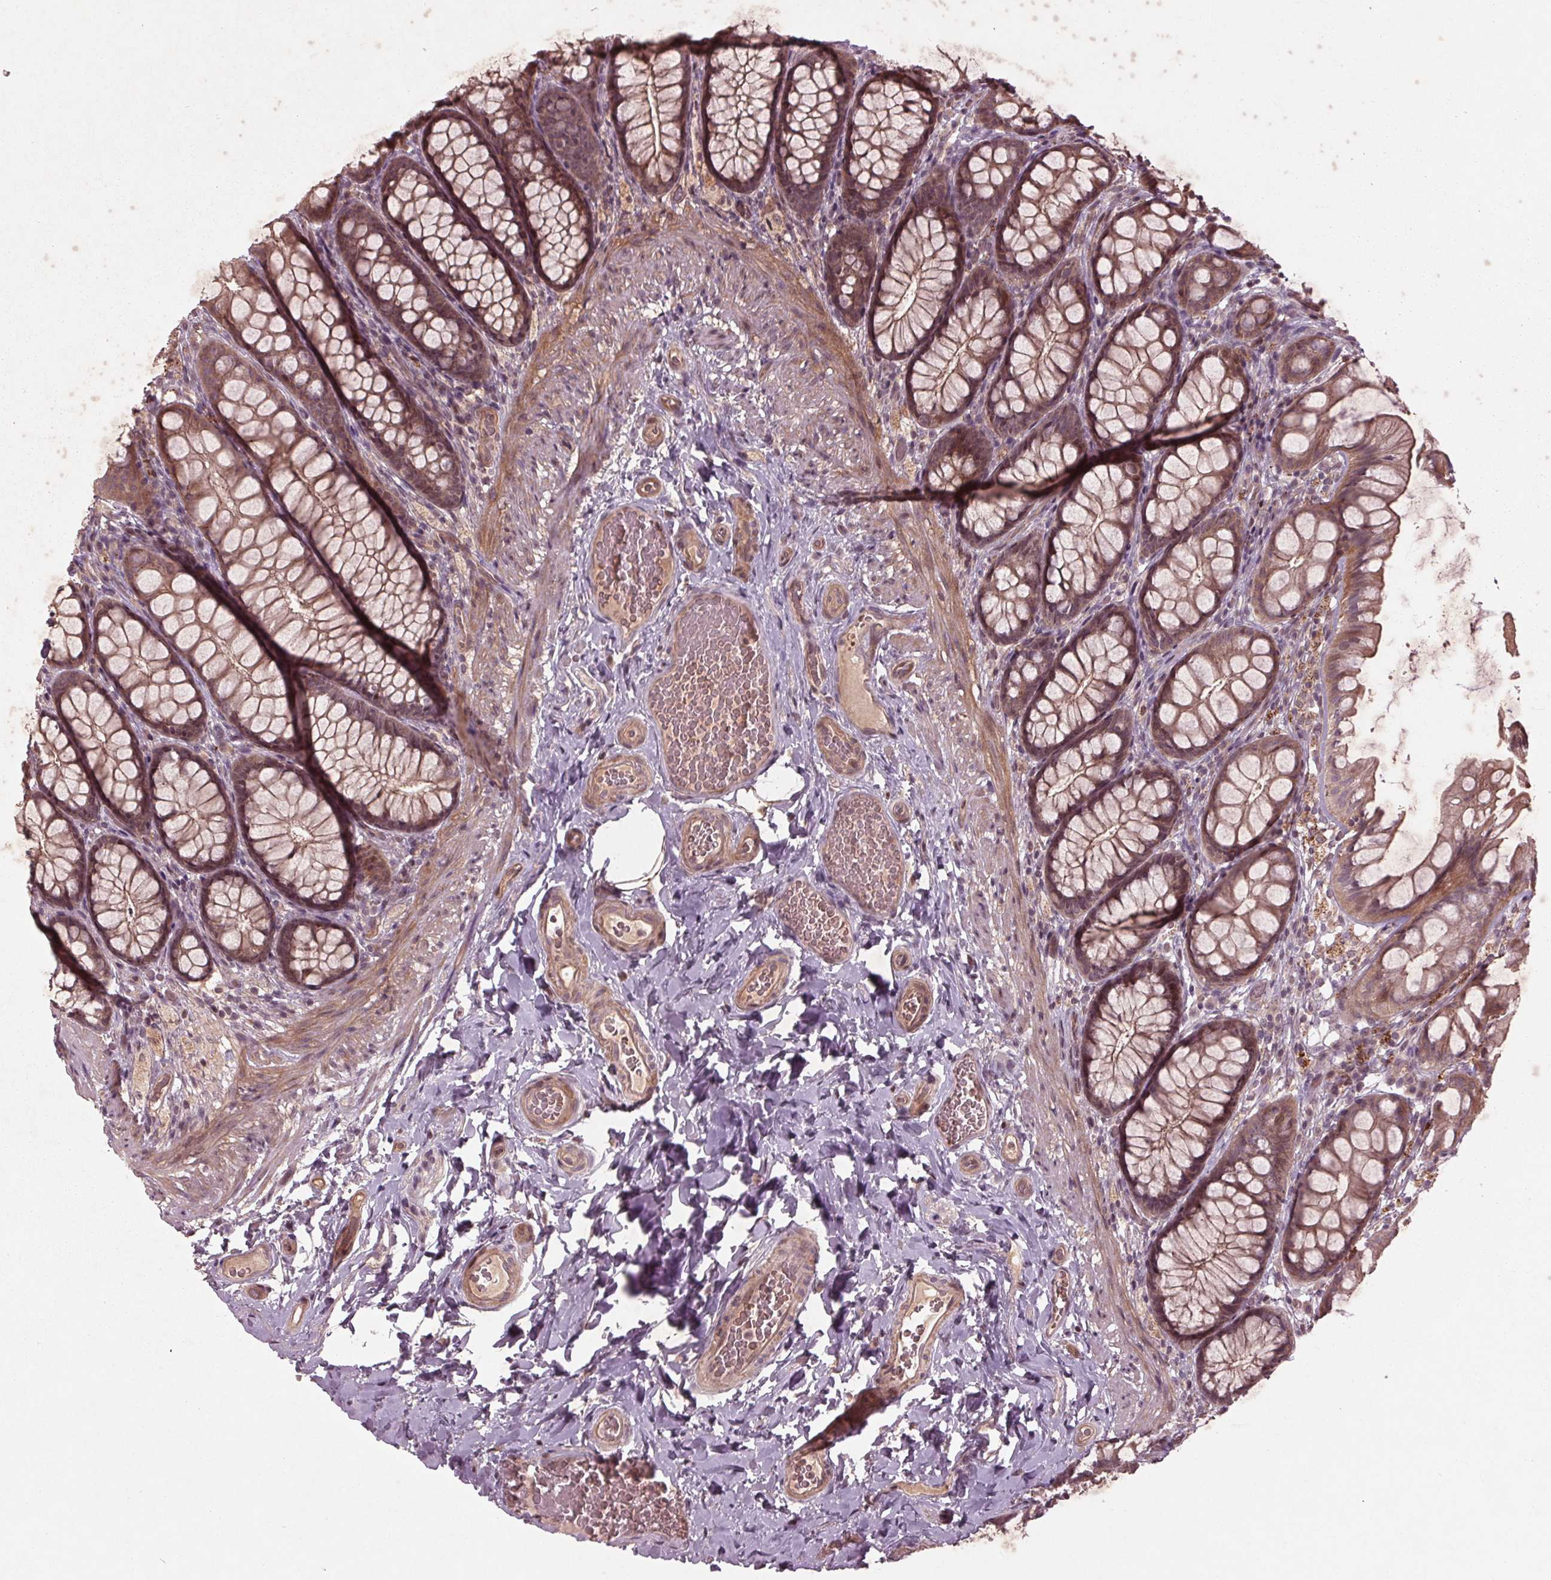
{"staining": {"intensity": "weak", "quantity": ">75%", "location": "cytoplasmic/membranous"}, "tissue": "colon", "cell_type": "Endothelial cells", "image_type": "normal", "snomed": [{"axis": "morphology", "description": "Normal tissue, NOS"}, {"axis": "topography", "description": "Colon"}], "caption": "Immunohistochemical staining of benign human colon exhibits weak cytoplasmic/membranous protein staining in about >75% of endothelial cells.", "gene": "CDKL4", "patient": {"sex": "male", "age": 47}}